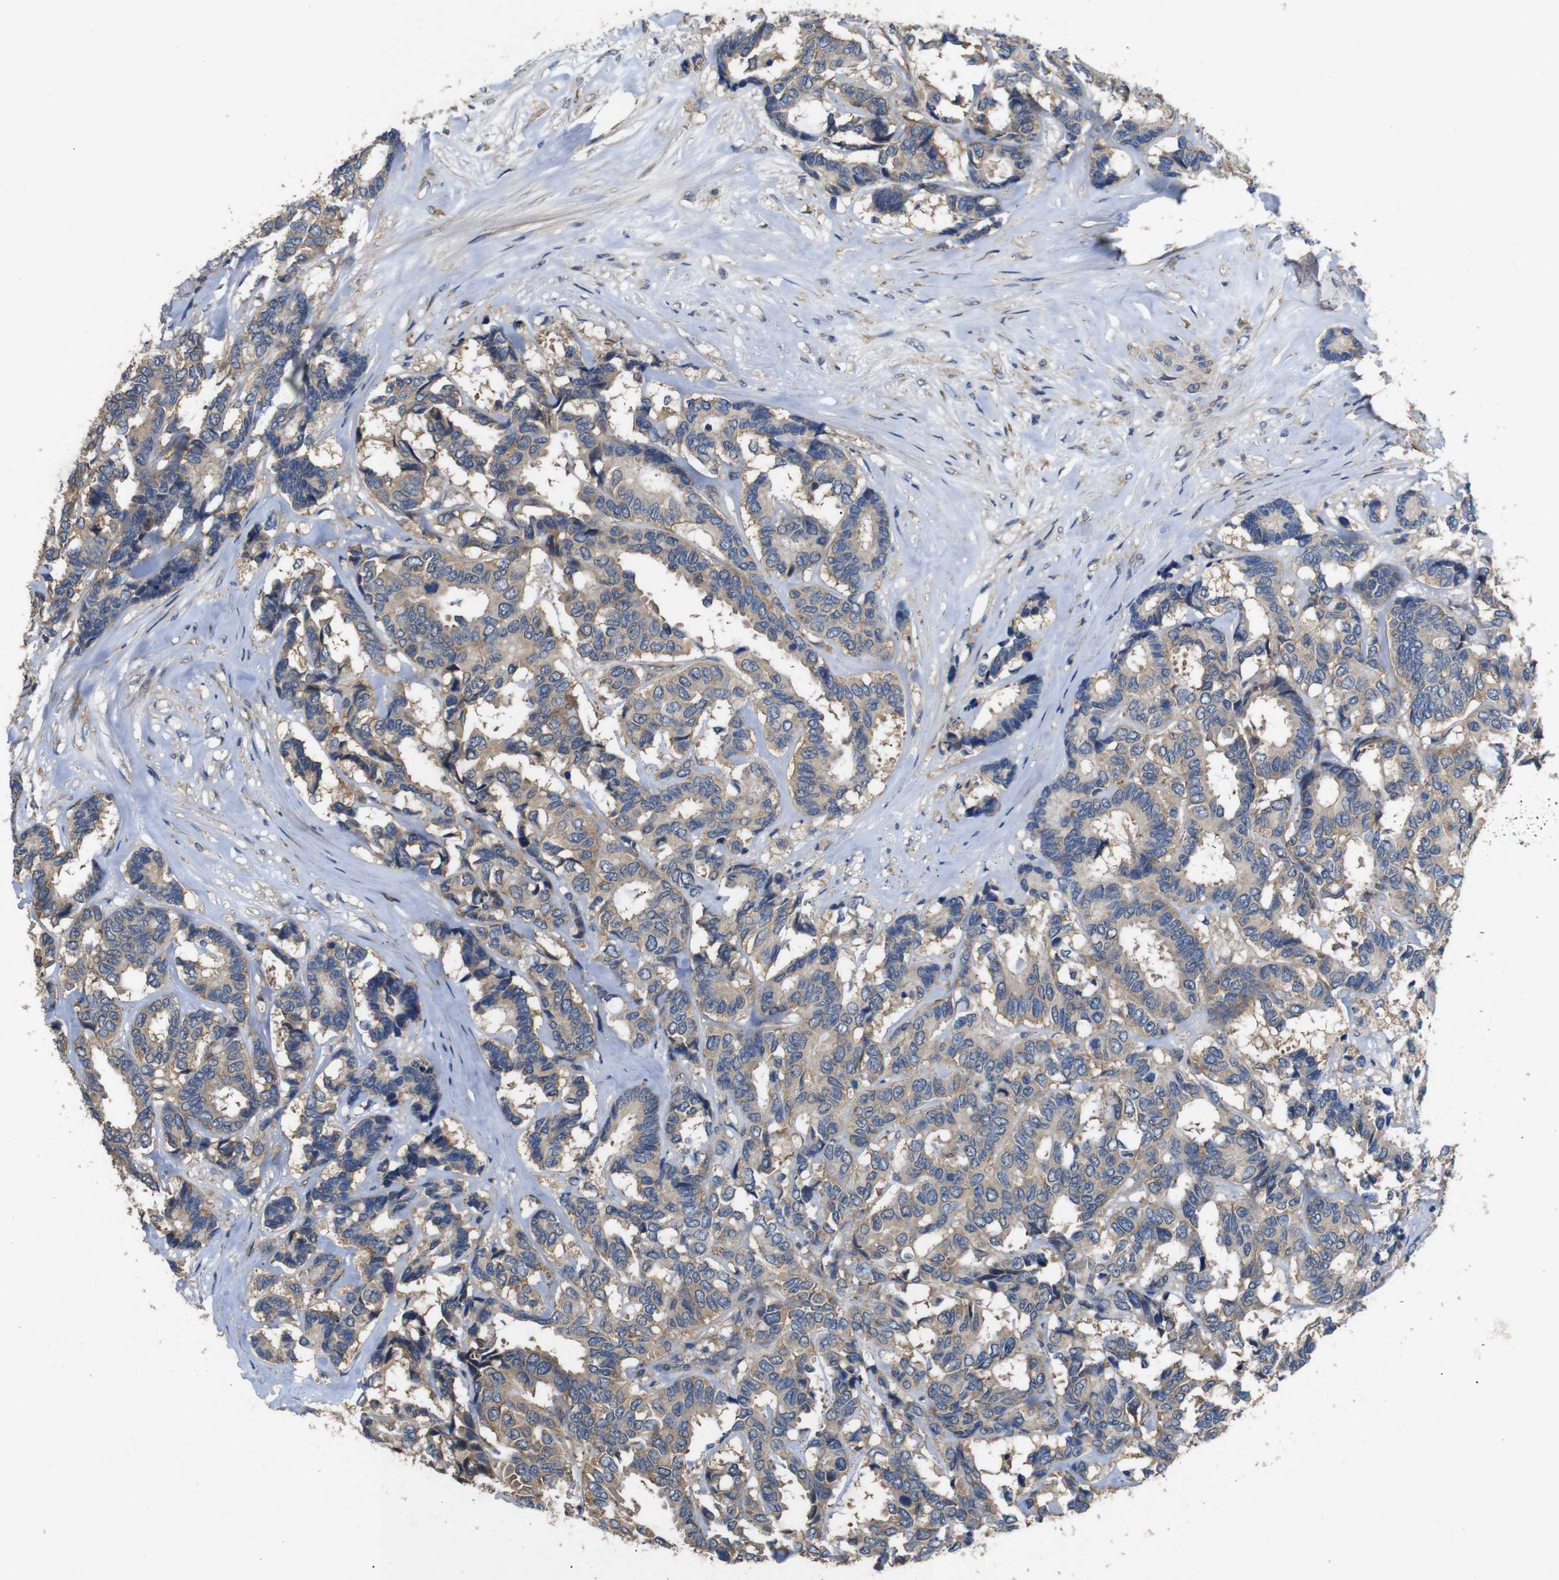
{"staining": {"intensity": "weak", "quantity": ">75%", "location": "cytoplasmic/membranous"}, "tissue": "breast cancer", "cell_type": "Tumor cells", "image_type": "cancer", "snomed": [{"axis": "morphology", "description": "Duct carcinoma"}, {"axis": "topography", "description": "Breast"}], "caption": "DAB (3,3'-diaminobenzidine) immunohistochemical staining of human breast cancer (intraductal carcinoma) demonstrates weak cytoplasmic/membranous protein staining in approximately >75% of tumor cells.", "gene": "BNIP3", "patient": {"sex": "female", "age": 87}}